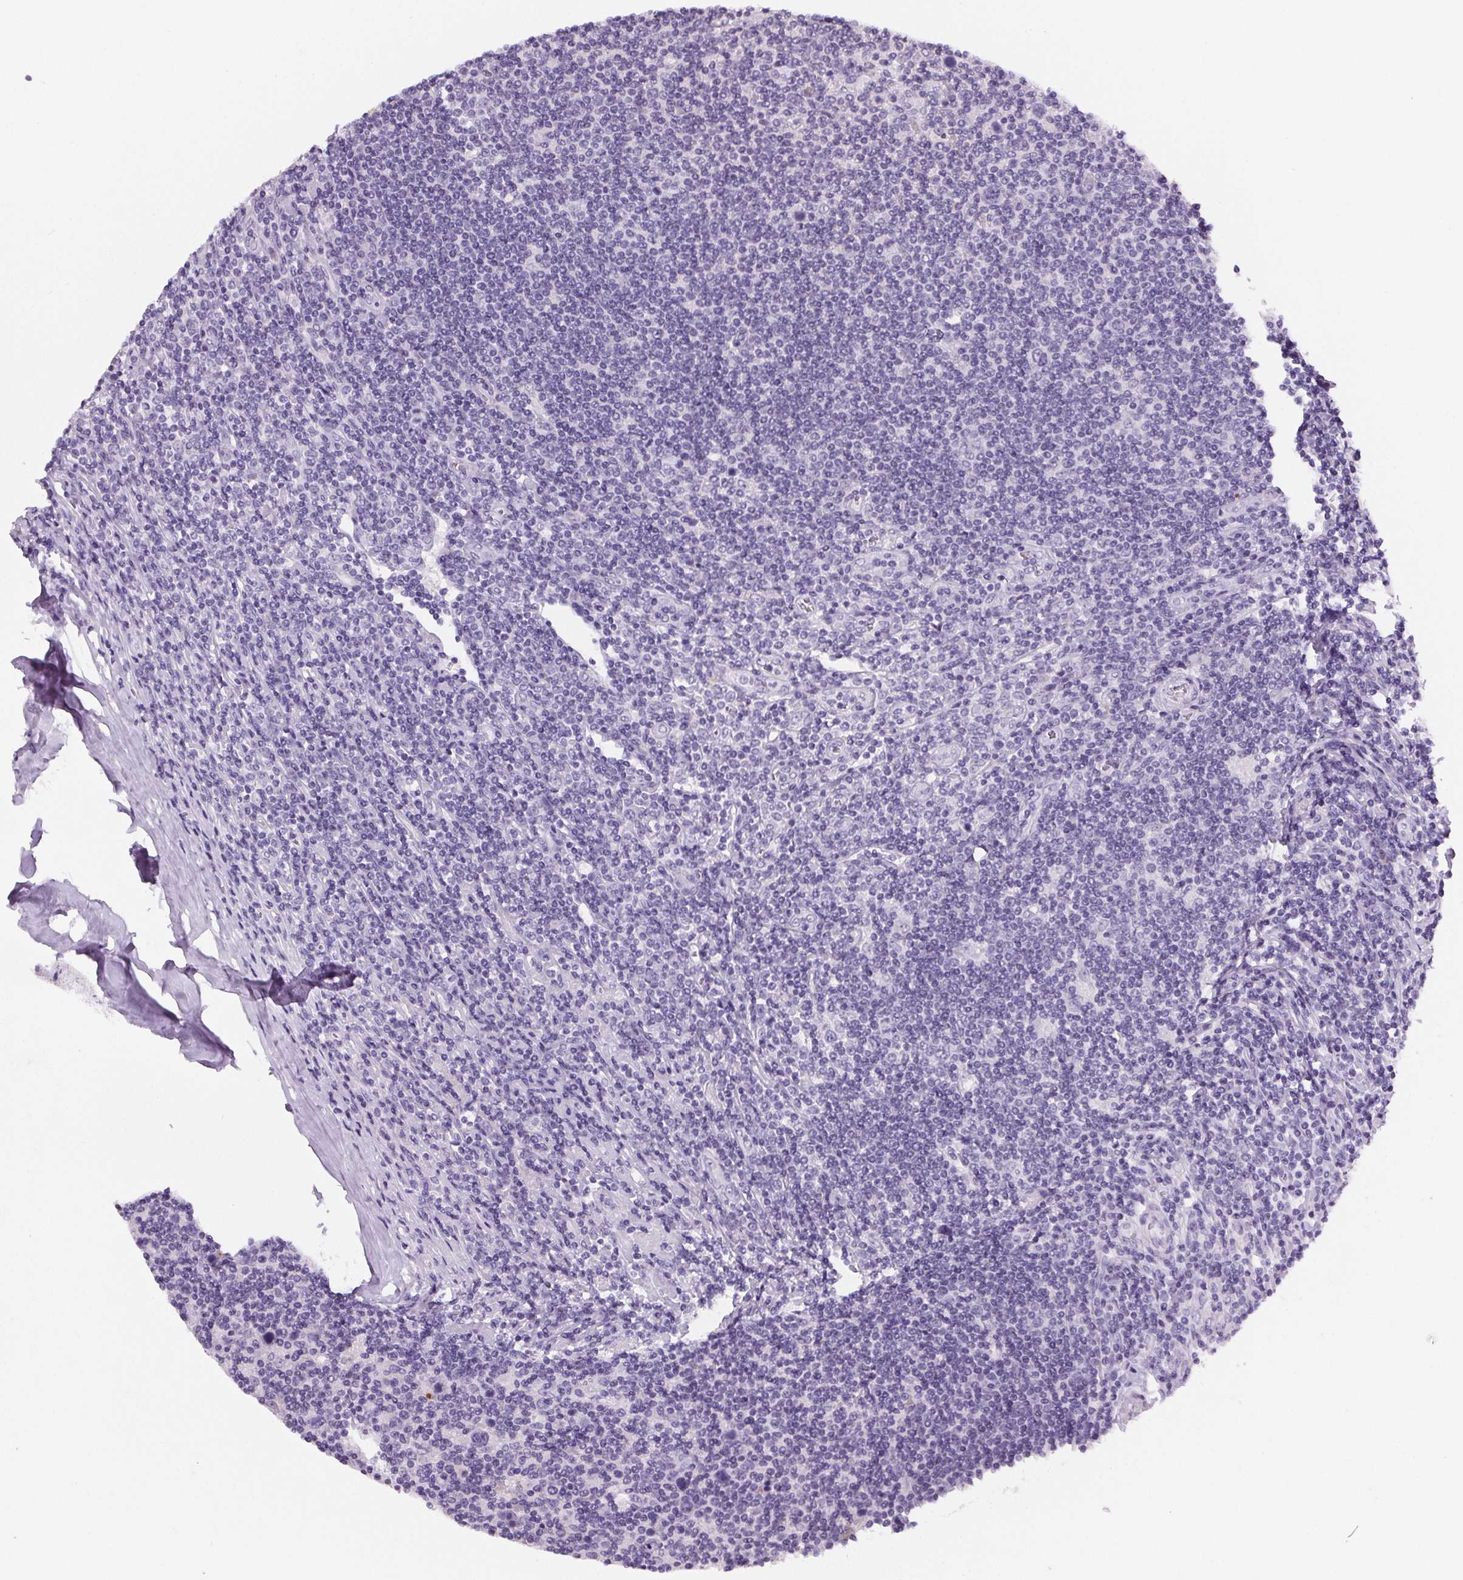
{"staining": {"intensity": "negative", "quantity": "none", "location": "none"}, "tissue": "lymphoma", "cell_type": "Tumor cells", "image_type": "cancer", "snomed": [{"axis": "morphology", "description": "Hodgkin's disease, NOS"}, {"axis": "topography", "description": "Lymph node"}], "caption": "Hodgkin's disease was stained to show a protein in brown. There is no significant expression in tumor cells.", "gene": "CD5L", "patient": {"sex": "male", "age": 40}}